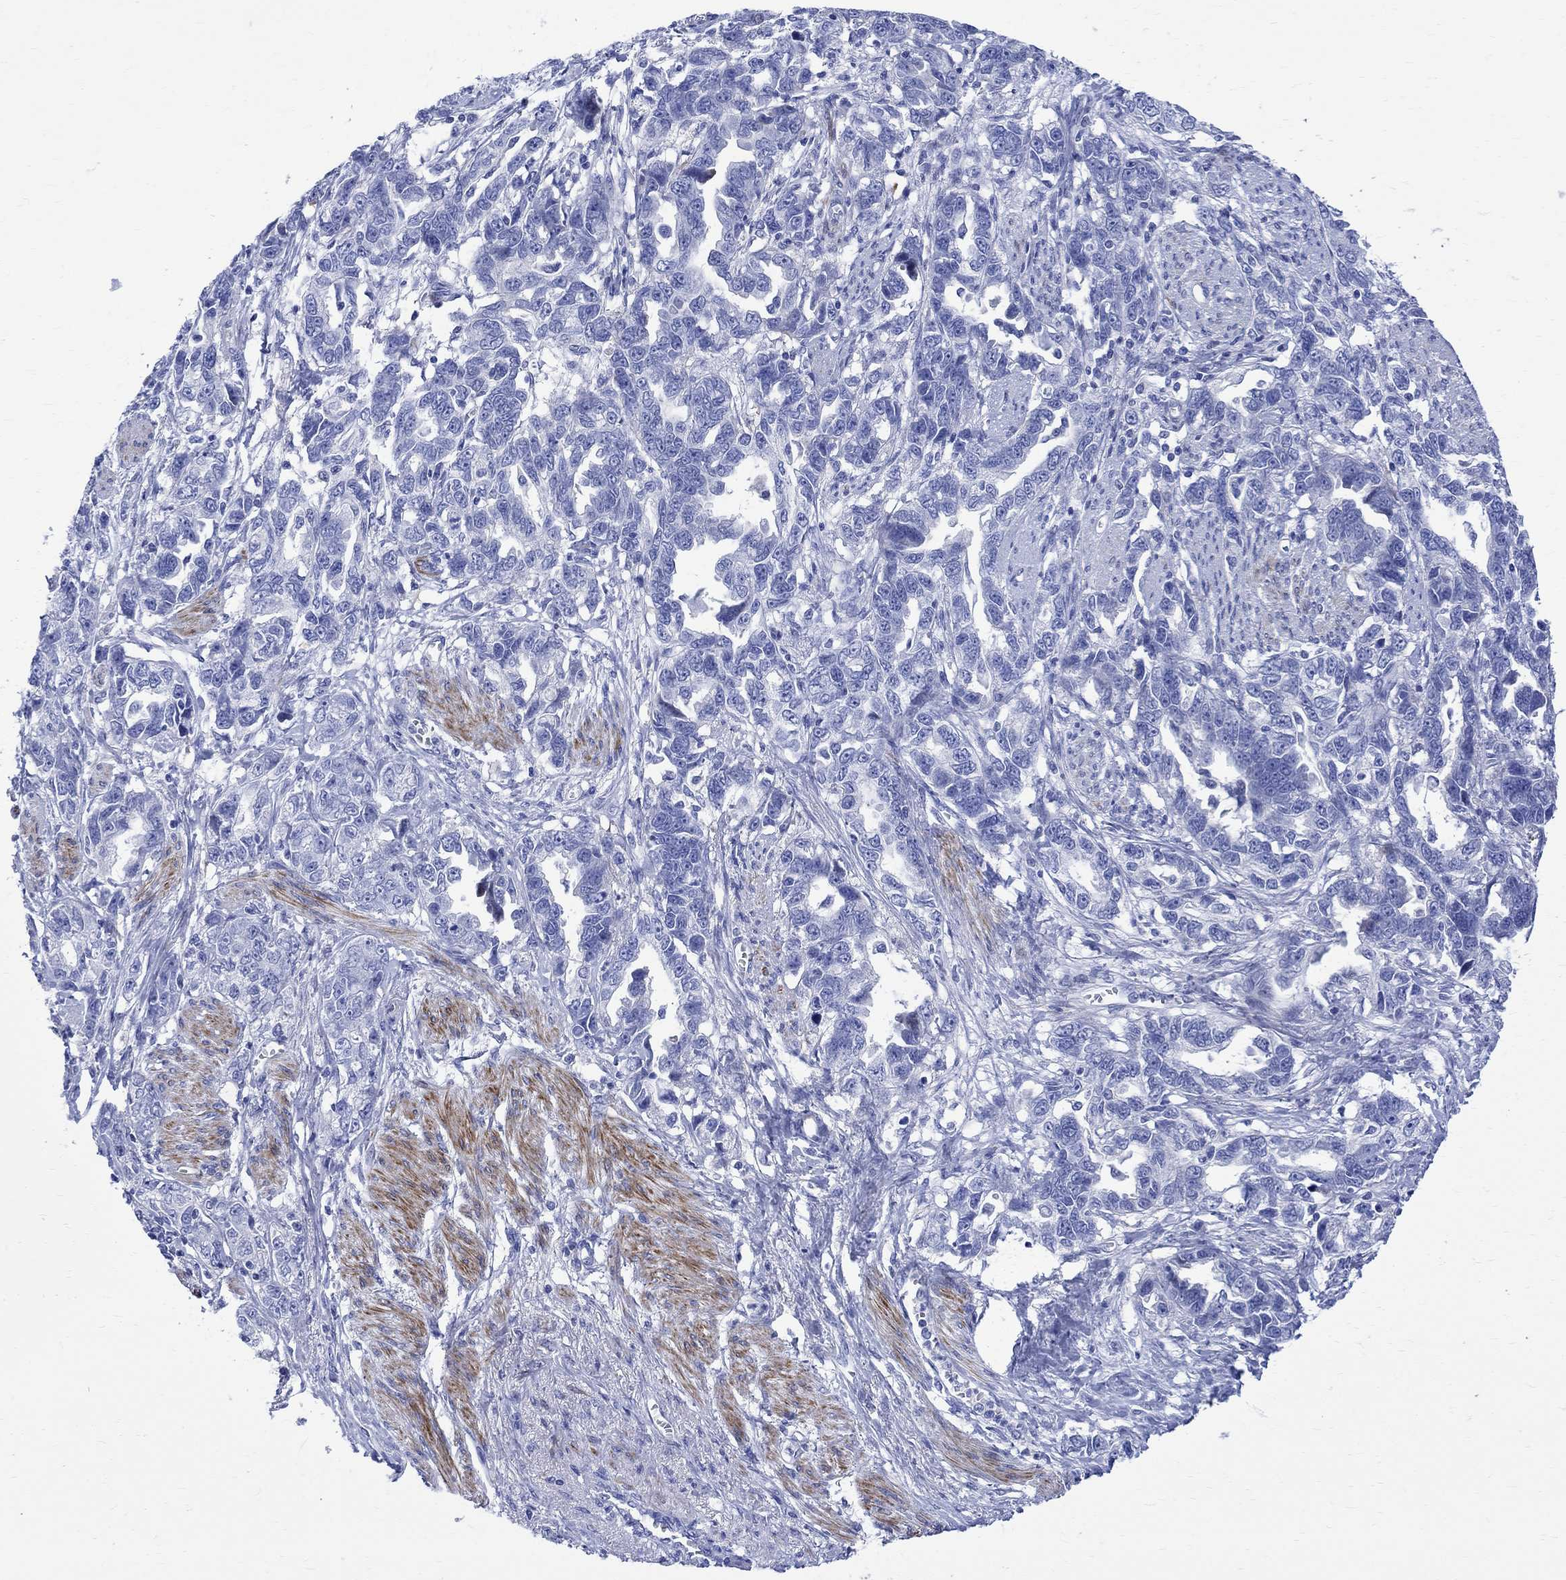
{"staining": {"intensity": "negative", "quantity": "none", "location": "none"}, "tissue": "ovarian cancer", "cell_type": "Tumor cells", "image_type": "cancer", "snomed": [{"axis": "morphology", "description": "Cystadenocarcinoma, serous, NOS"}, {"axis": "topography", "description": "Ovary"}], "caption": "Immunohistochemistry photomicrograph of neoplastic tissue: ovarian cancer (serous cystadenocarcinoma) stained with DAB shows no significant protein positivity in tumor cells. Nuclei are stained in blue.", "gene": "PARVB", "patient": {"sex": "female", "age": 51}}